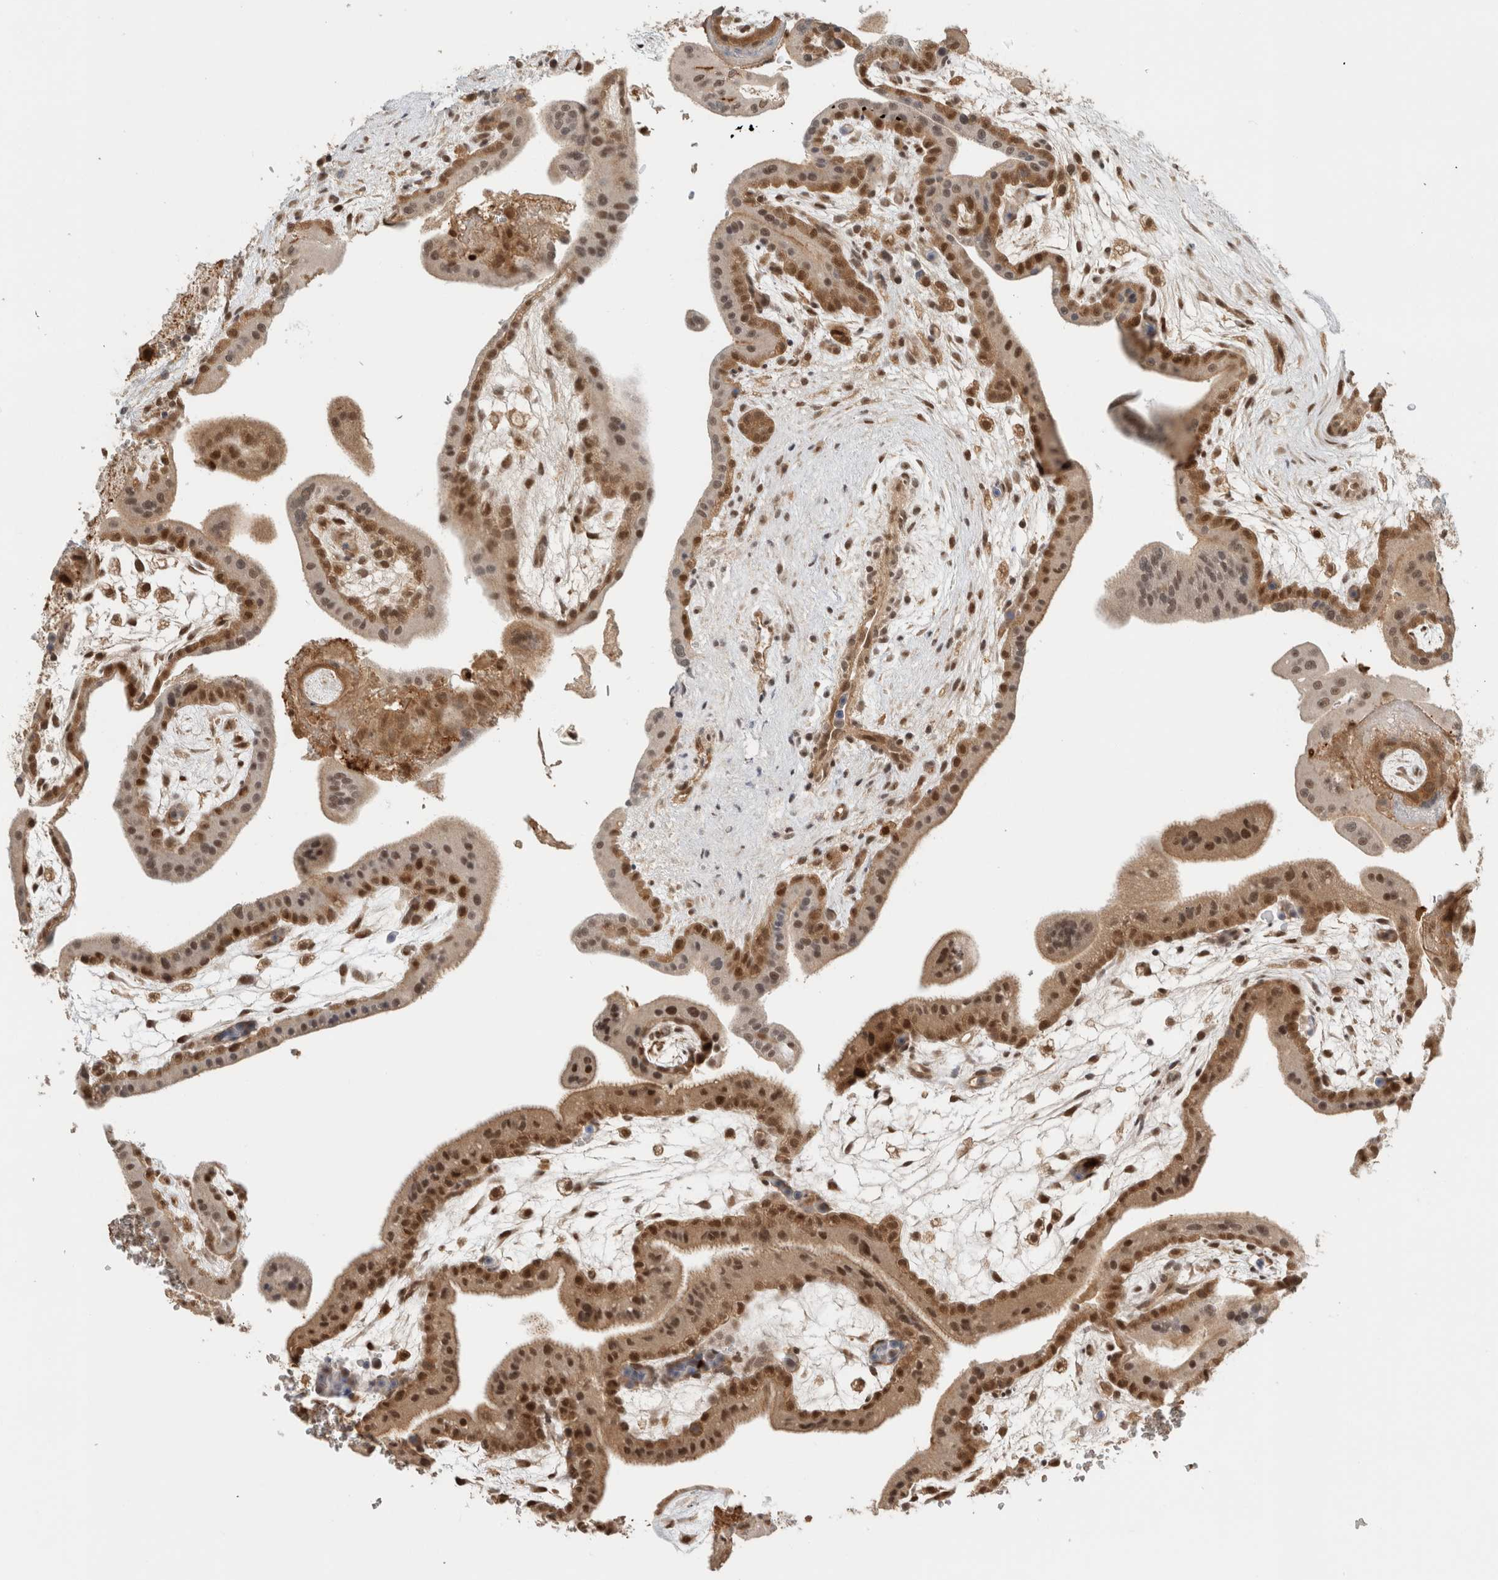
{"staining": {"intensity": "strong", "quantity": ">75%", "location": "cytoplasmic/membranous,nuclear"}, "tissue": "placenta", "cell_type": "Decidual cells", "image_type": "normal", "snomed": [{"axis": "morphology", "description": "Normal tissue, NOS"}, {"axis": "topography", "description": "Placenta"}], "caption": "Protein analysis of unremarkable placenta exhibits strong cytoplasmic/membranous,nuclear expression in about >75% of decidual cells.", "gene": "SNRNP40", "patient": {"sex": "female", "age": 35}}